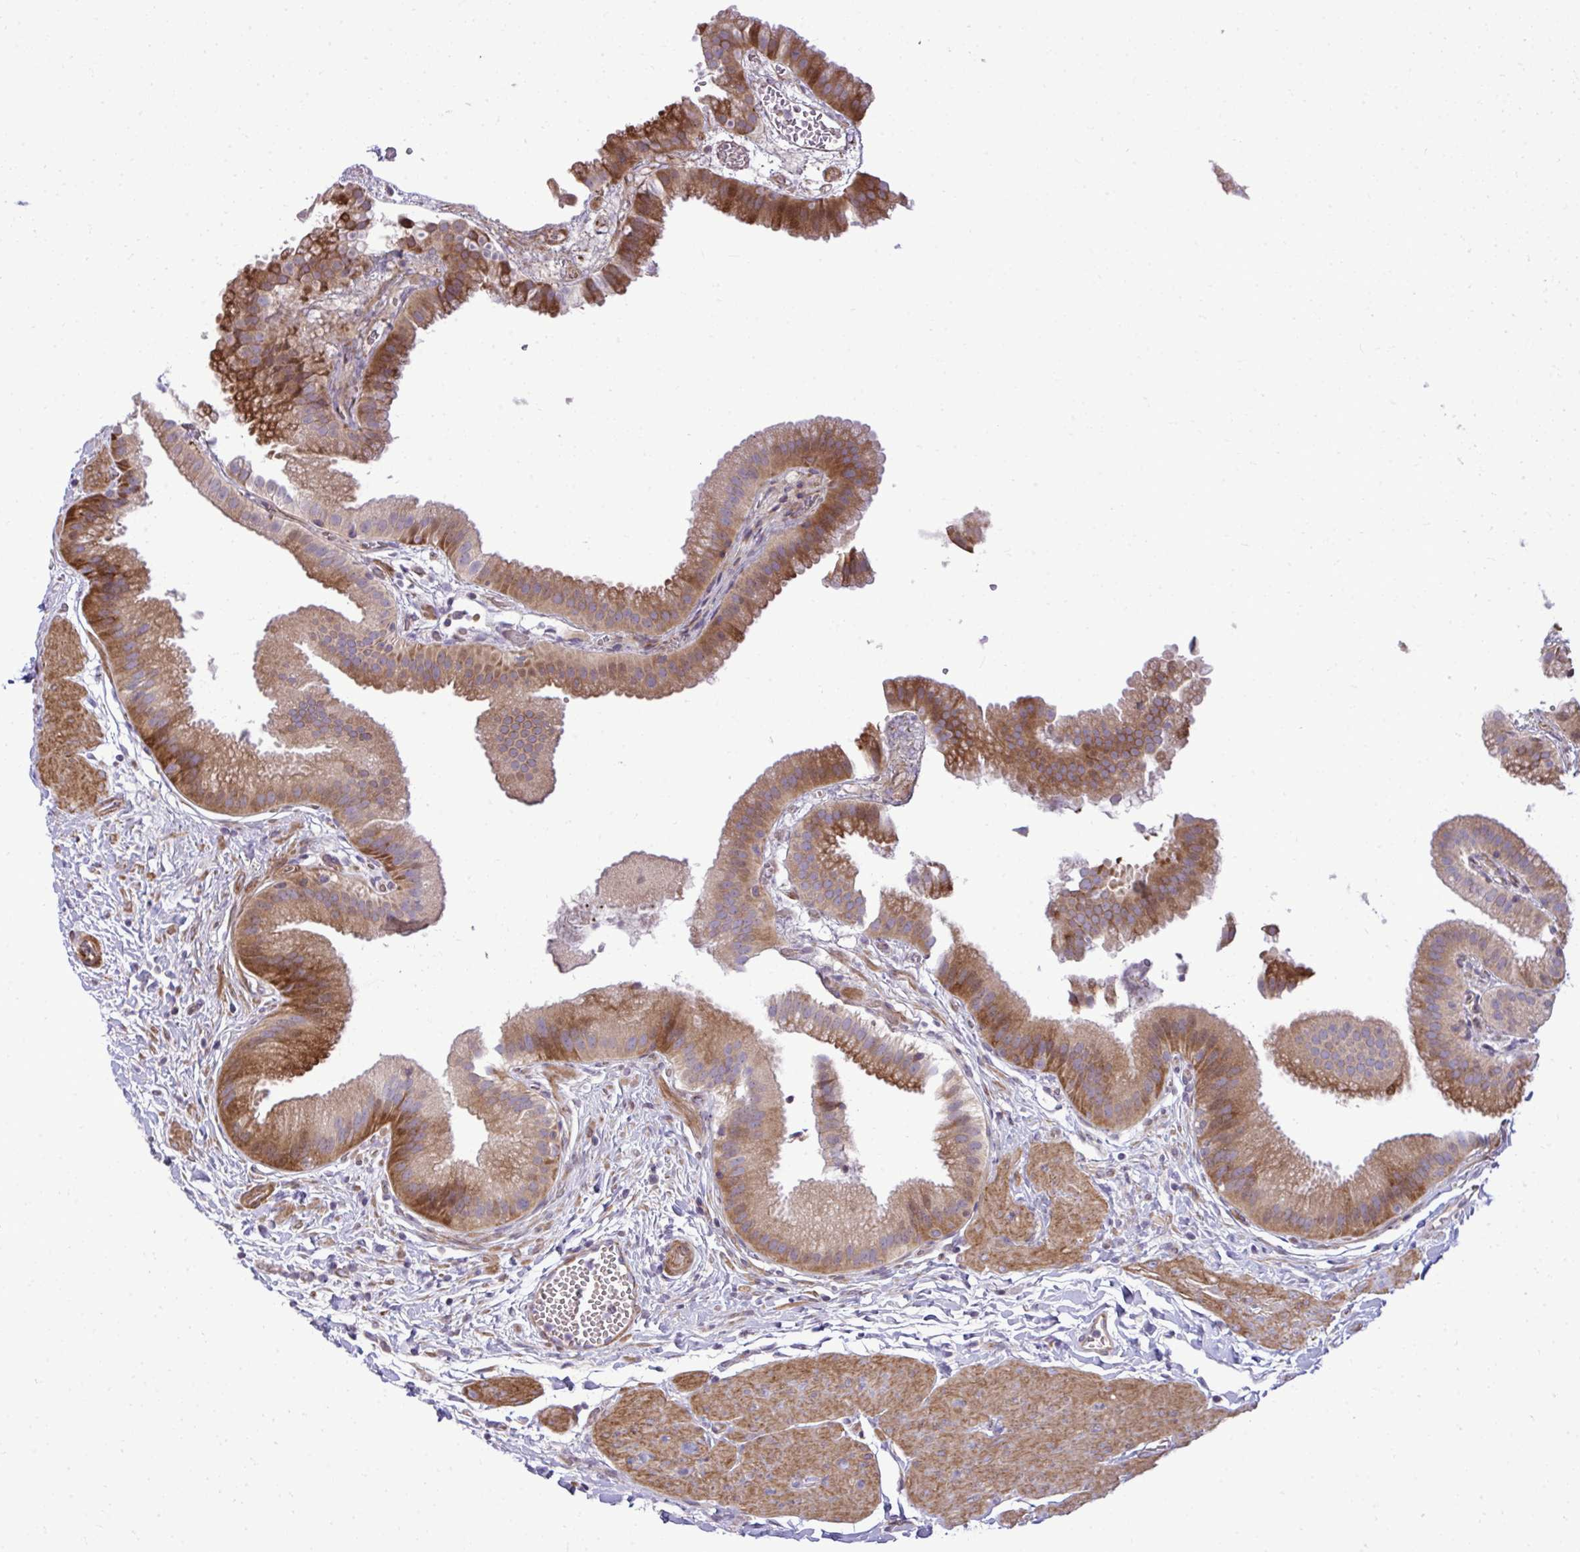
{"staining": {"intensity": "strong", "quantity": "25%-75%", "location": "cytoplasmic/membranous"}, "tissue": "gallbladder", "cell_type": "Glandular cells", "image_type": "normal", "snomed": [{"axis": "morphology", "description": "Normal tissue, NOS"}, {"axis": "topography", "description": "Gallbladder"}], "caption": "The immunohistochemical stain highlights strong cytoplasmic/membranous expression in glandular cells of normal gallbladder.", "gene": "ZSCAN9", "patient": {"sex": "female", "age": 63}}